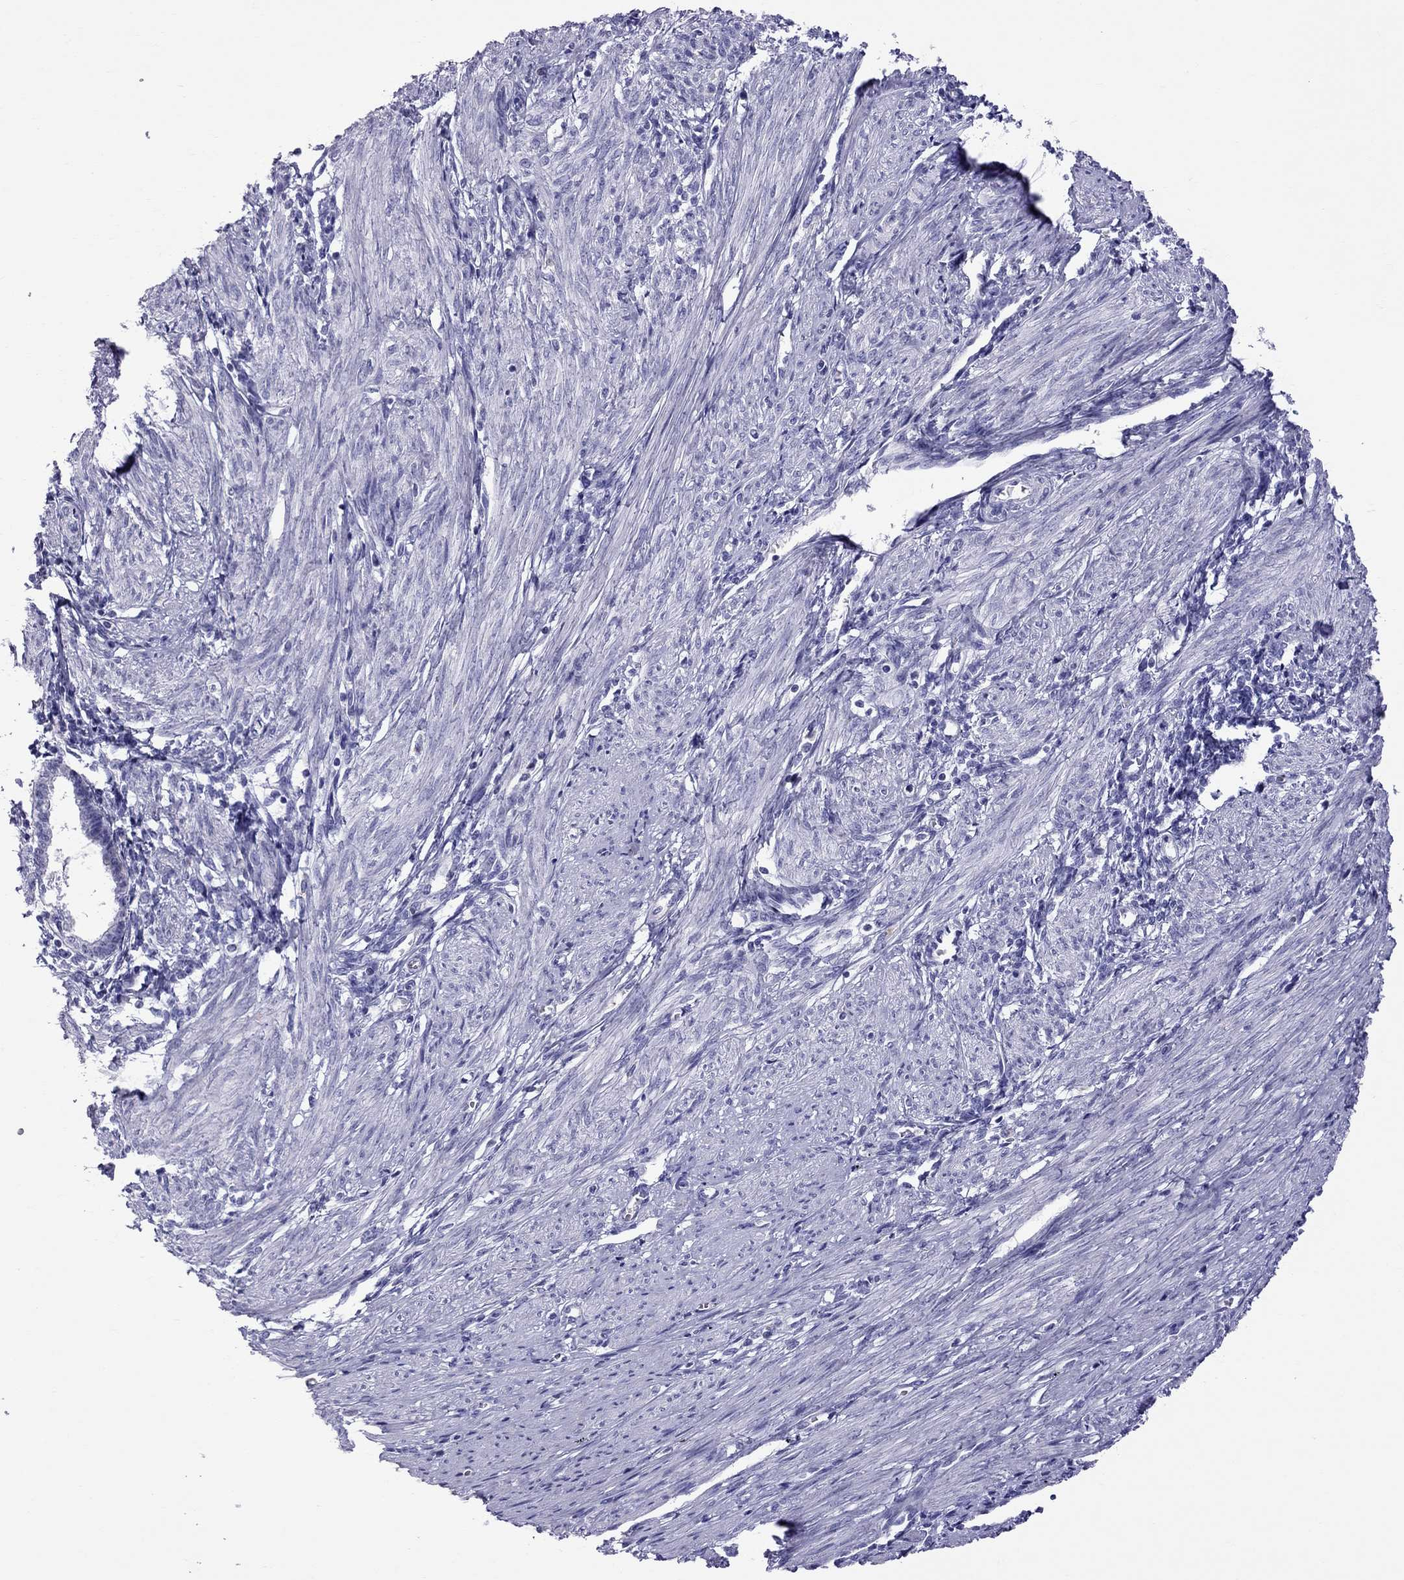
{"staining": {"intensity": "negative", "quantity": "none", "location": "none"}, "tissue": "endometrium", "cell_type": "Cells in endometrial stroma", "image_type": "normal", "snomed": [{"axis": "morphology", "description": "Normal tissue, NOS"}, {"axis": "topography", "description": "Endometrium"}], "caption": "This is an IHC histopathology image of normal endometrium. There is no expression in cells in endometrial stroma.", "gene": "TTLL13", "patient": {"sex": "female", "age": 37}}